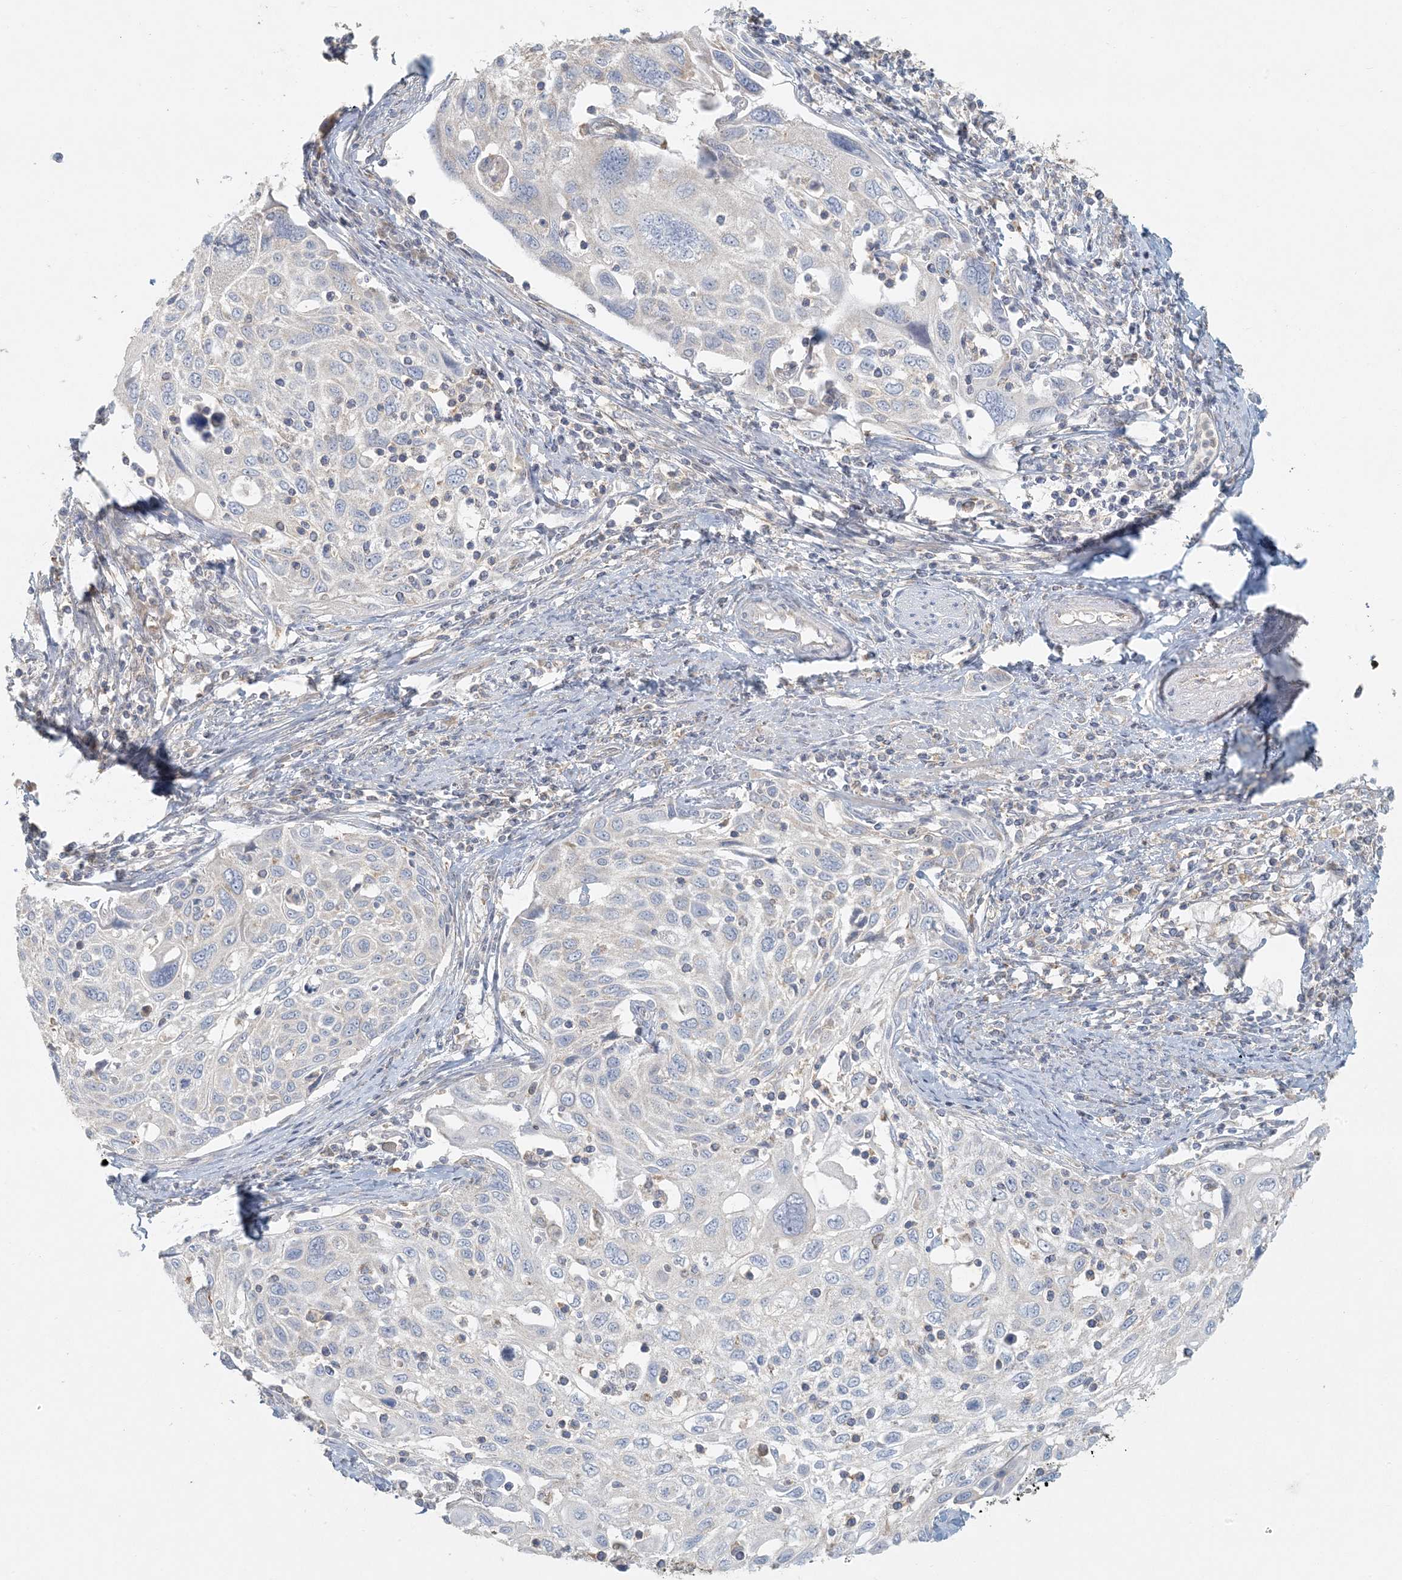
{"staining": {"intensity": "negative", "quantity": "none", "location": "none"}, "tissue": "cervical cancer", "cell_type": "Tumor cells", "image_type": "cancer", "snomed": [{"axis": "morphology", "description": "Squamous cell carcinoma, NOS"}, {"axis": "topography", "description": "Cervix"}], "caption": "High magnification brightfield microscopy of cervical cancer stained with DAB (brown) and counterstained with hematoxylin (blue): tumor cells show no significant positivity.", "gene": "HACL1", "patient": {"sex": "female", "age": 70}}